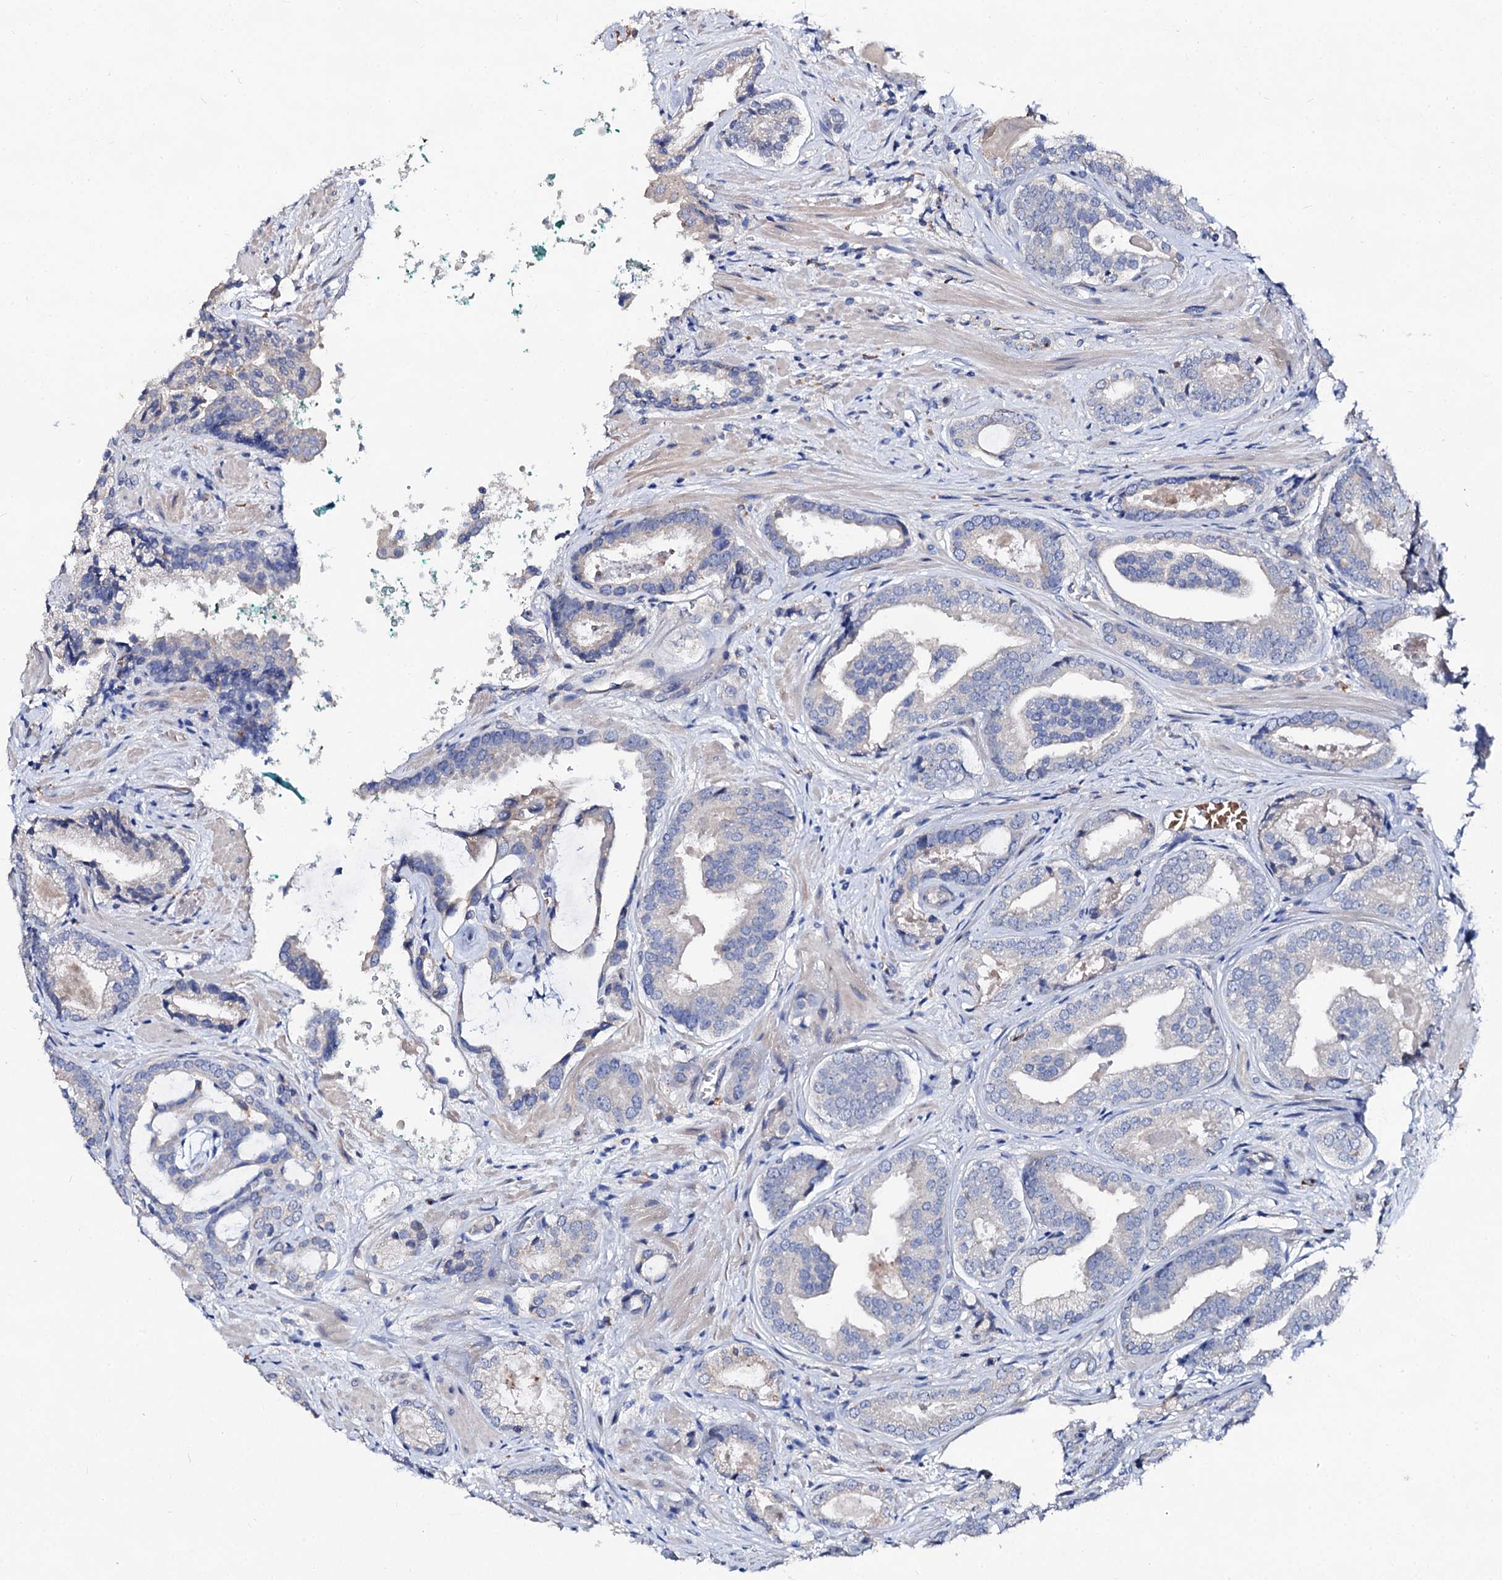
{"staining": {"intensity": "negative", "quantity": "none", "location": "none"}, "tissue": "prostate cancer", "cell_type": "Tumor cells", "image_type": "cancer", "snomed": [{"axis": "morphology", "description": "Adenocarcinoma, High grade"}, {"axis": "topography", "description": "Prostate"}], "caption": "DAB (3,3'-diaminobenzidine) immunohistochemical staining of human prostate cancer shows no significant staining in tumor cells.", "gene": "HVCN1", "patient": {"sex": "male", "age": 60}}